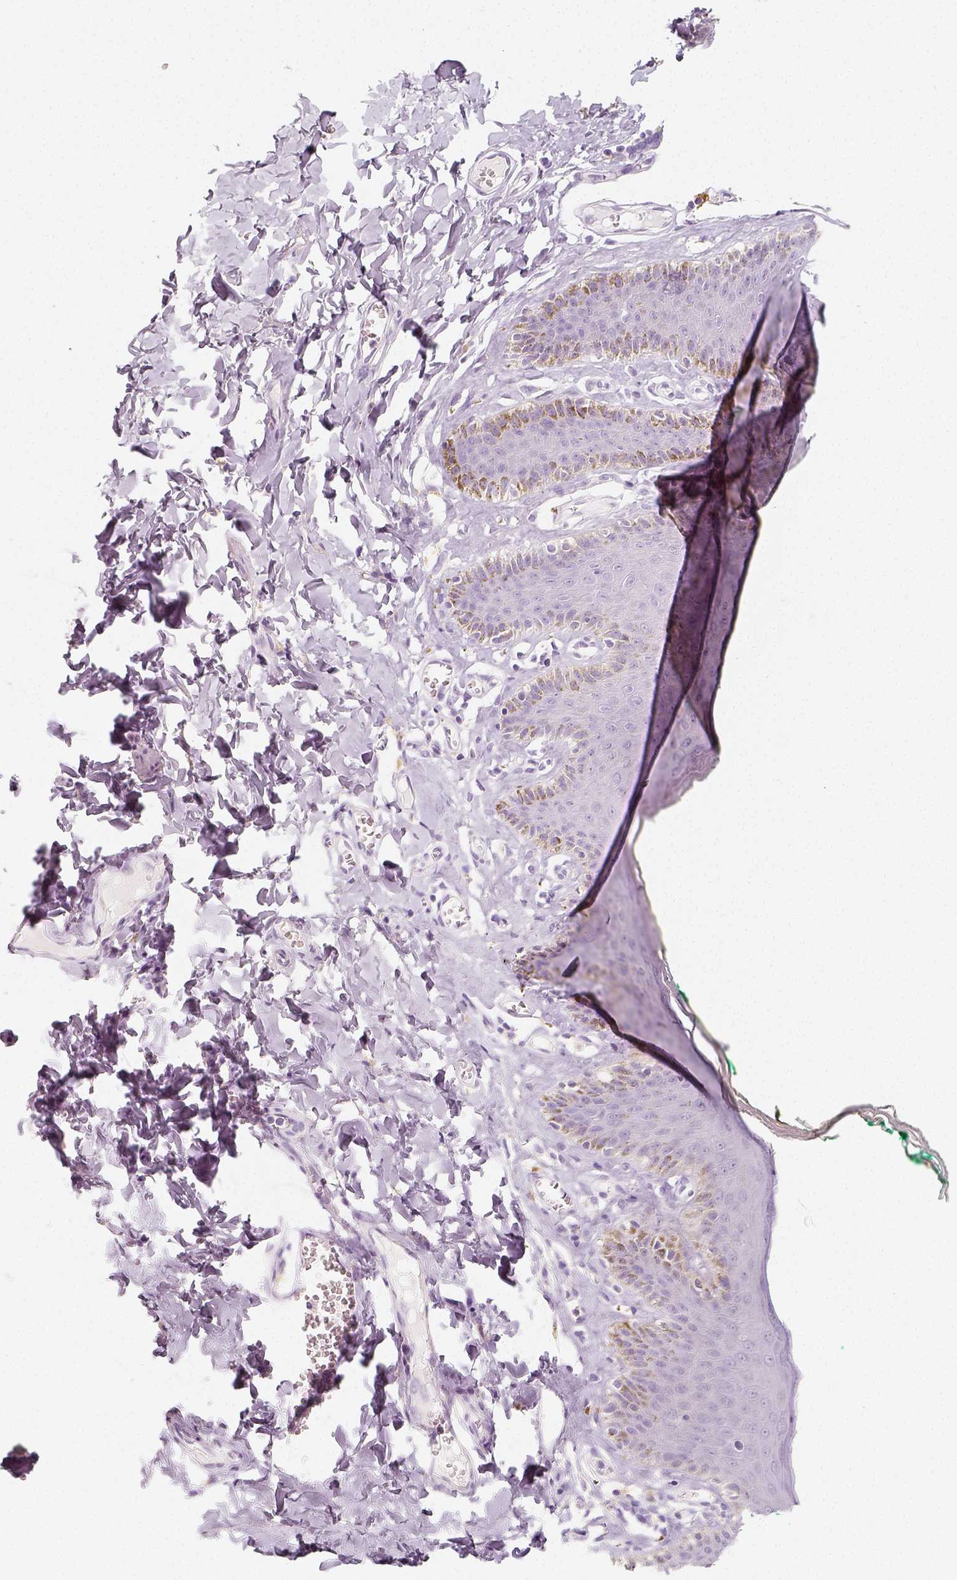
{"staining": {"intensity": "negative", "quantity": "none", "location": "none"}, "tissue": "skin", "cell_type": "Epidermal cells", "image_type": "normal", "snomed": [{"axis": "morphology", "description": "Normal tissue, NOS"}, {"axis": "topography", "description": "Vulva"}, {"axis": "topography", "description": "Peripheral nerve tissue"}], "caption": "This is a histopathology image of immunohistochemistry staining of unremarkable skin, which shows no positivity in epidermal cells.", "gene": "NECAB2", "patient": {"sex": "female", "age": 66}}